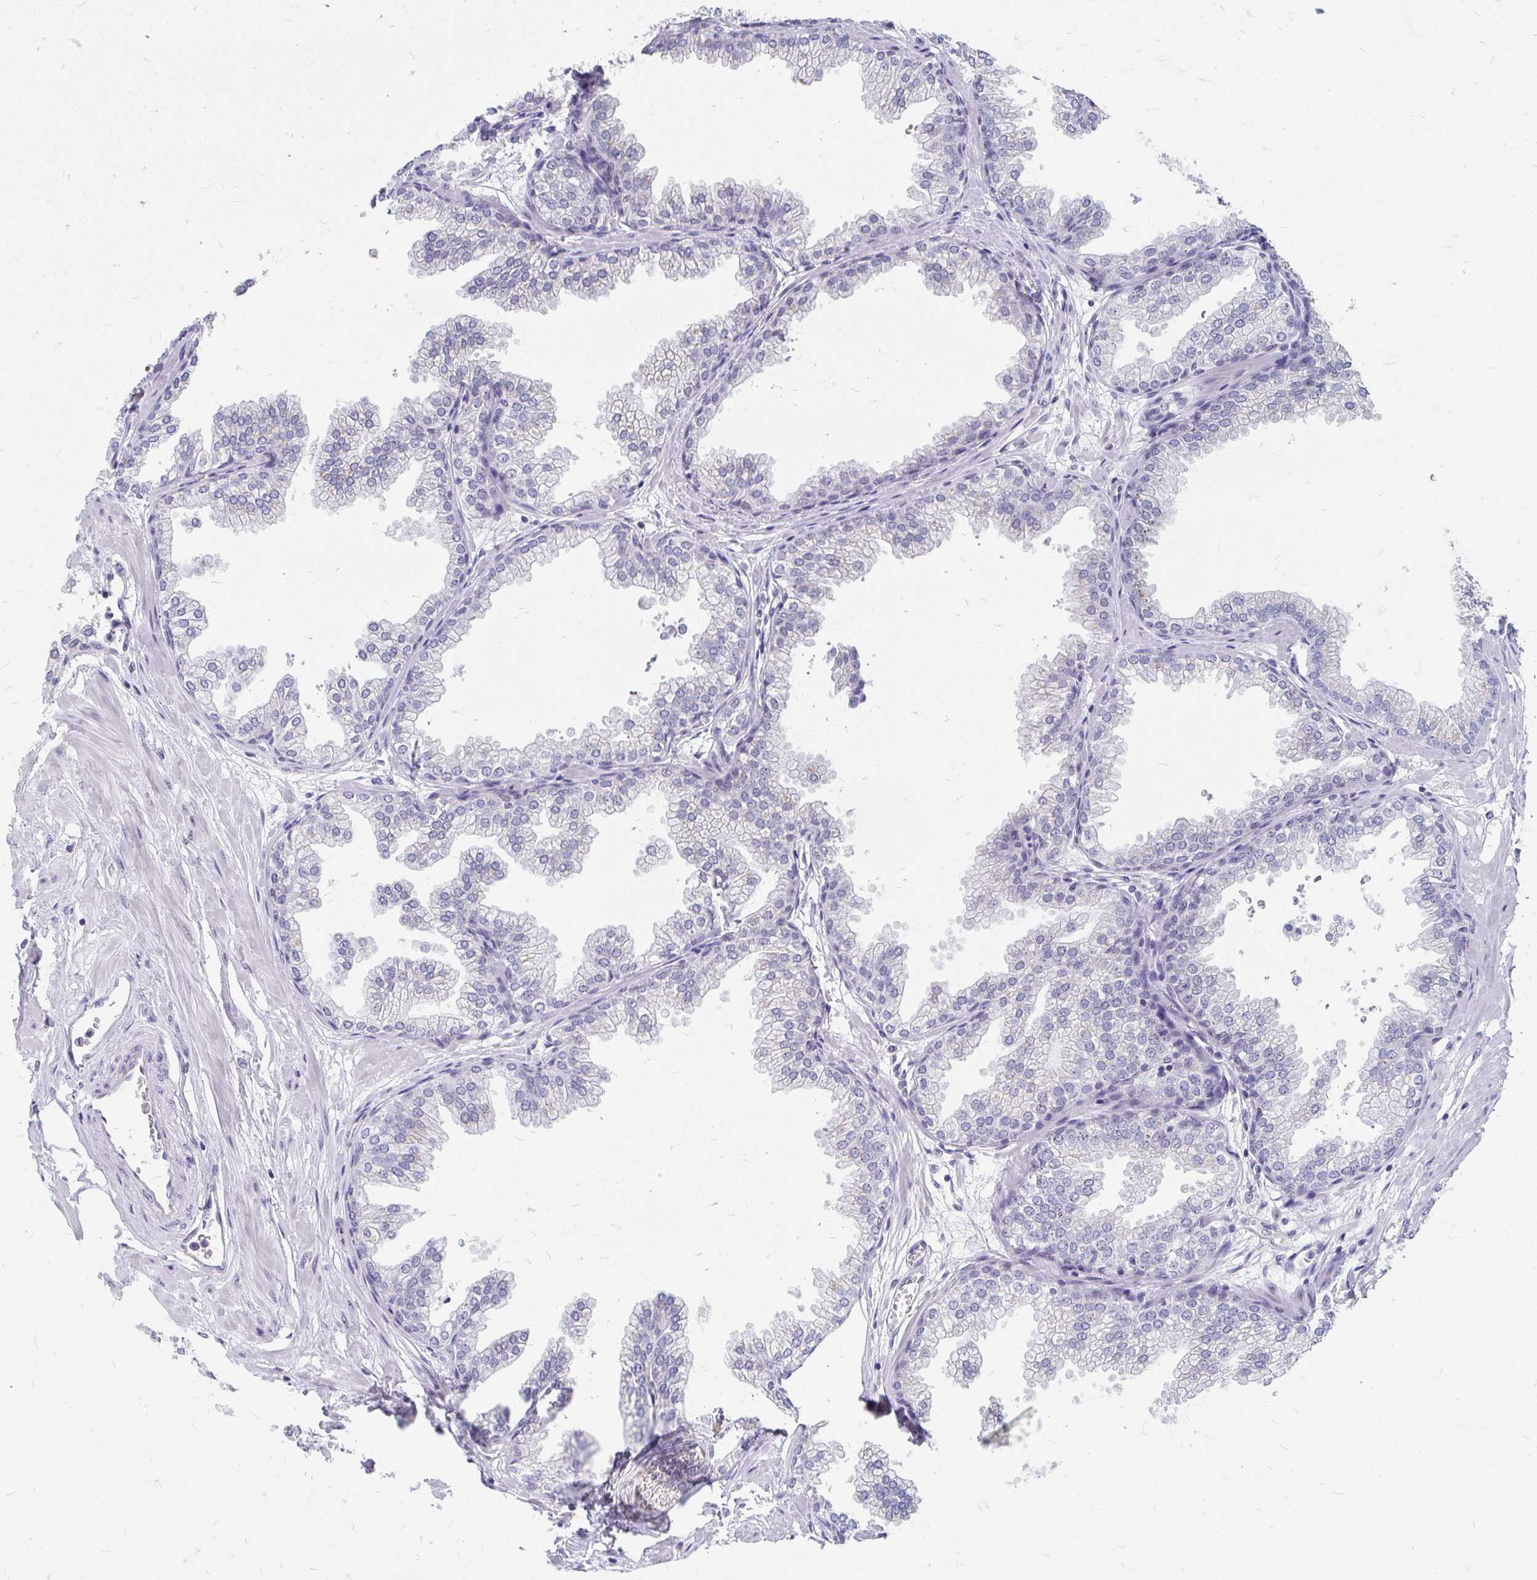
{"staining": {"intensity": "weak", "quantity": "<25%", "location": "nuclear"}, "tissue": "prostate", "cell_type": "Glandular cells", "image_type": "normal", "snomed": [{"axis": "morphology", "description": "Normal tissue, NOS"}, {"axis": "topography", "description": "Prostate"}], "caption": "Prostate was stained to show a protein in brown. There is no significant expression in glandular cells. (DAB (3,3'-diaminobenzidine) immunohistochemistry visualized using brightfield microscopy, high magnification).", "gene": "GTF2H1", "patient": {"sex": "male", "age": 37}}